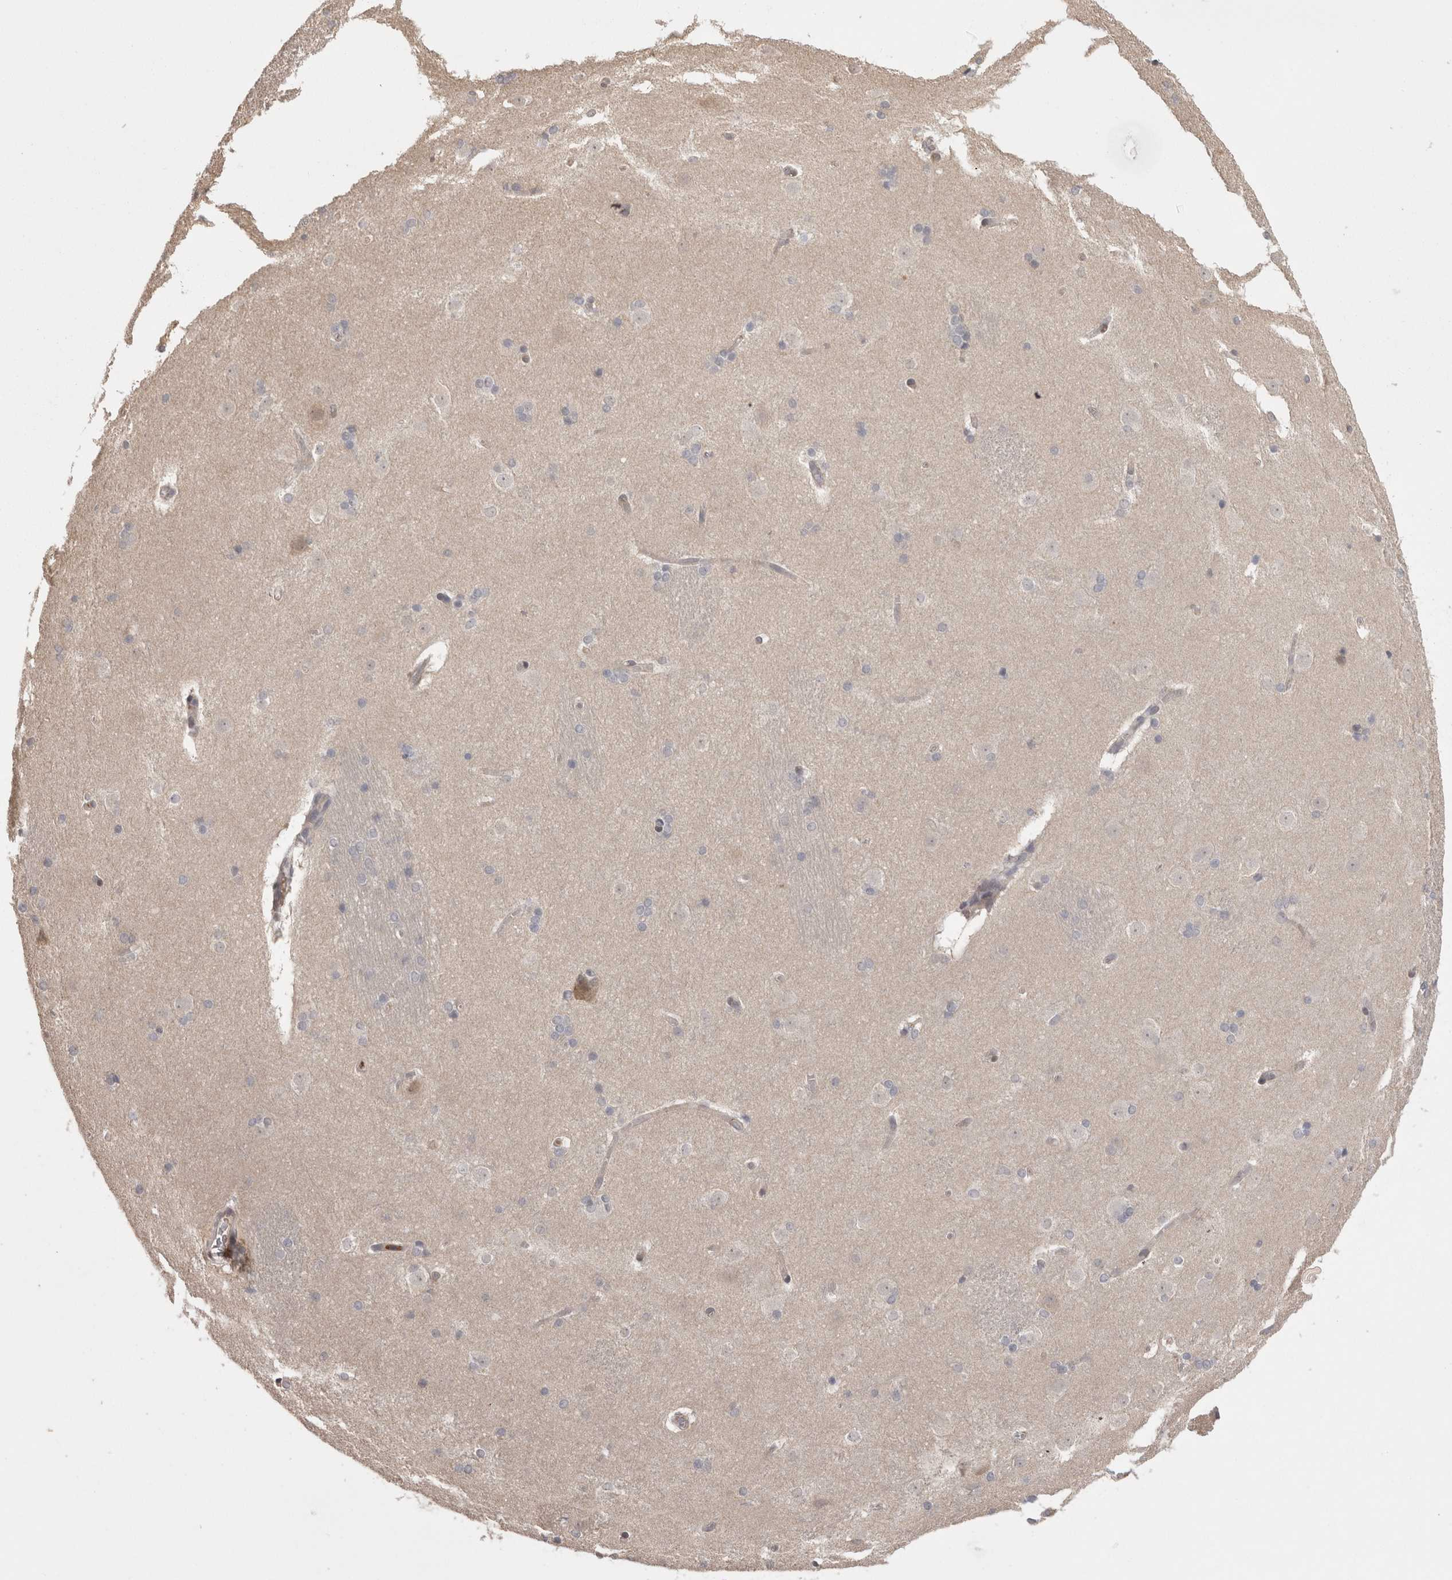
{"staining": {"intensity": "negative", "quantity": "none", "location": "none"}, "tissue": "caudate", "cell_type": "Glial cells", "image_type": "normal", "snomed": [{"axis": "morphology", "description": "Normal tissue, NOS"}, {"axis": "topography", "description": "Lateral ventricle wall"}], "caption": "Image shows no protein positivity in glial cells of normal caudate.", "gene": "SKAP1", "patient": {"sex": "female", "age": 19}}